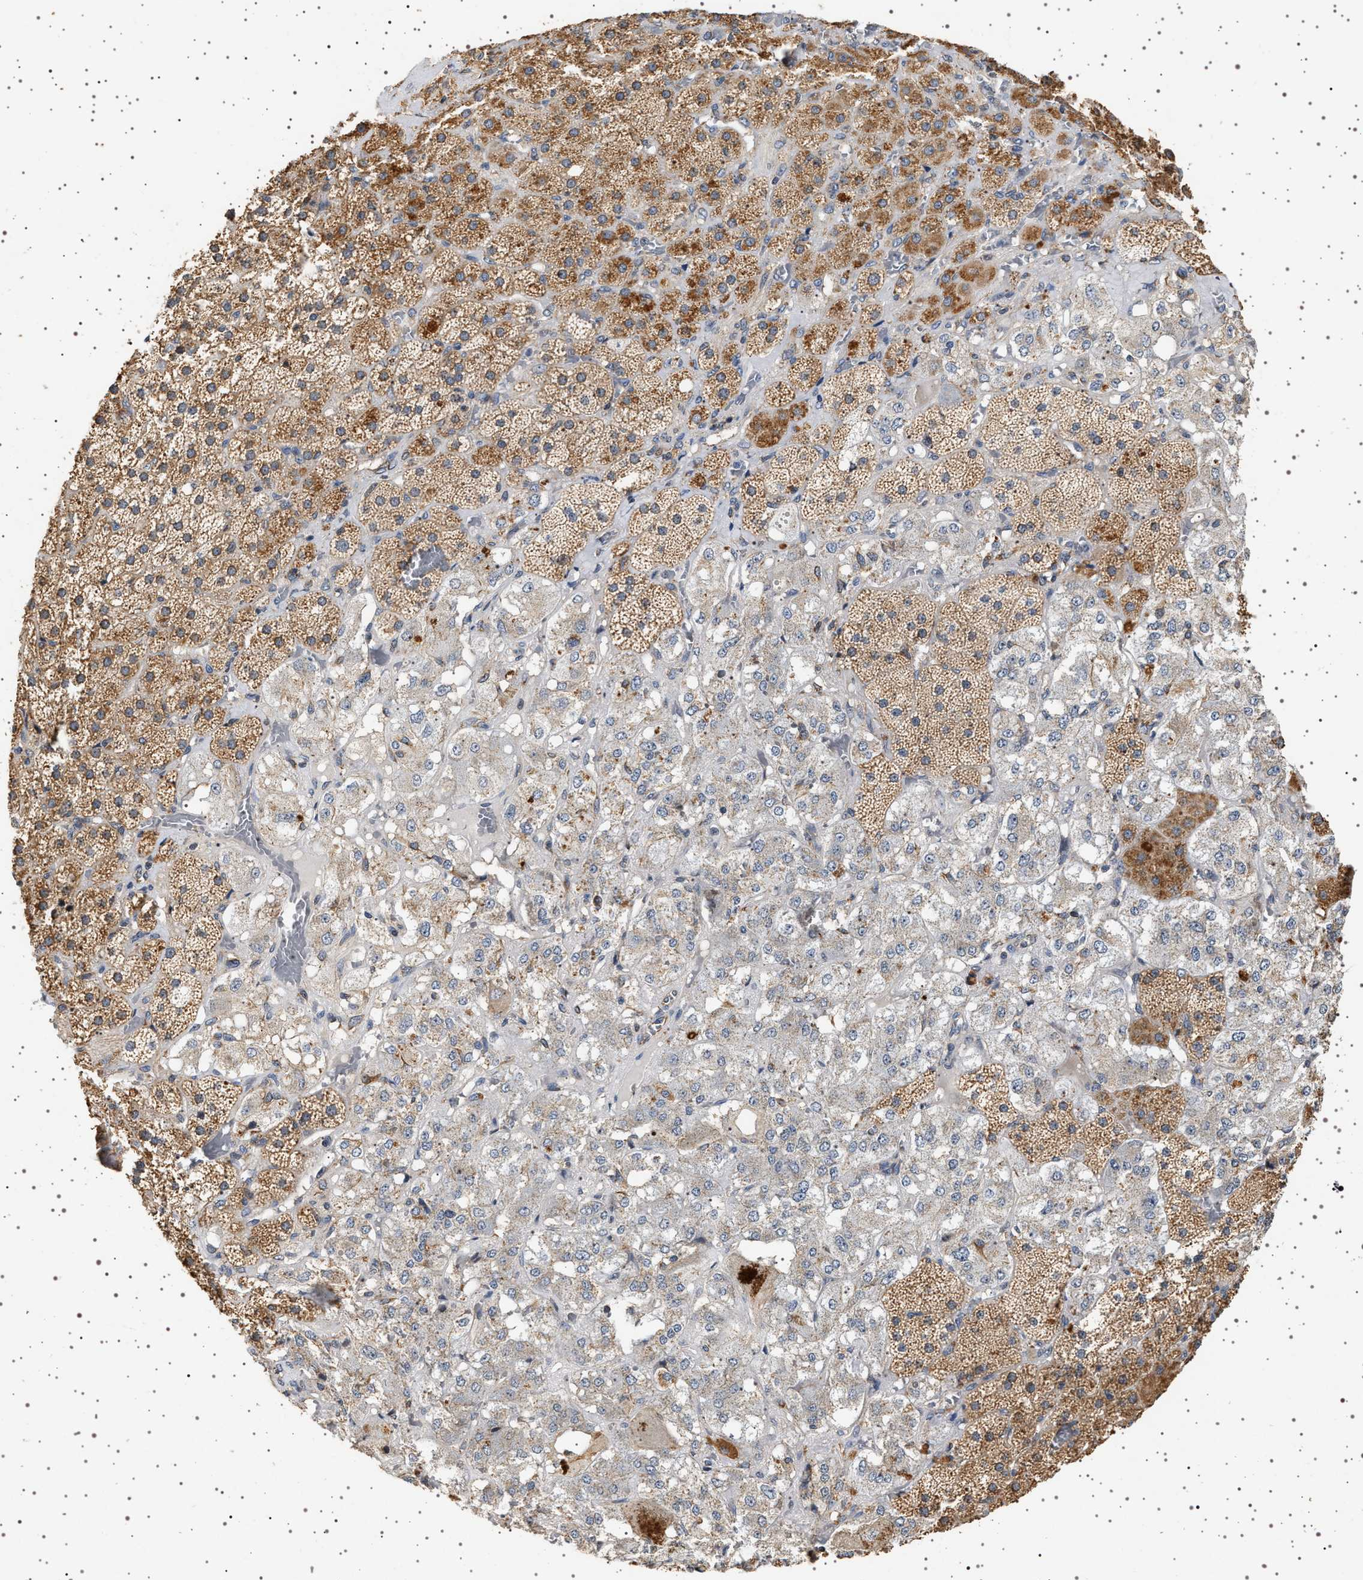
{"staining": {"intensity": "moderate", "quantity": "25%-75%", "location": "cytoplasmic/membranous"}, "tissue": "adrenal gland", "cell_type": "Glandular cells", "image_type": "normal", "snomed": [{"axis": "morphology", "description": "Normal tissue, NOS"}, {"axis": "topography", "description": "Adrenal gland"}], "caption": "There is medium levels of moderate cytoplasmic/membranous expression in glandular cells of normal adrenal gland, as demonstrated by immunohistochemical staining (brown color).", "gene": "TRUB2", "patient": {"sex": "male", "age": 57}}